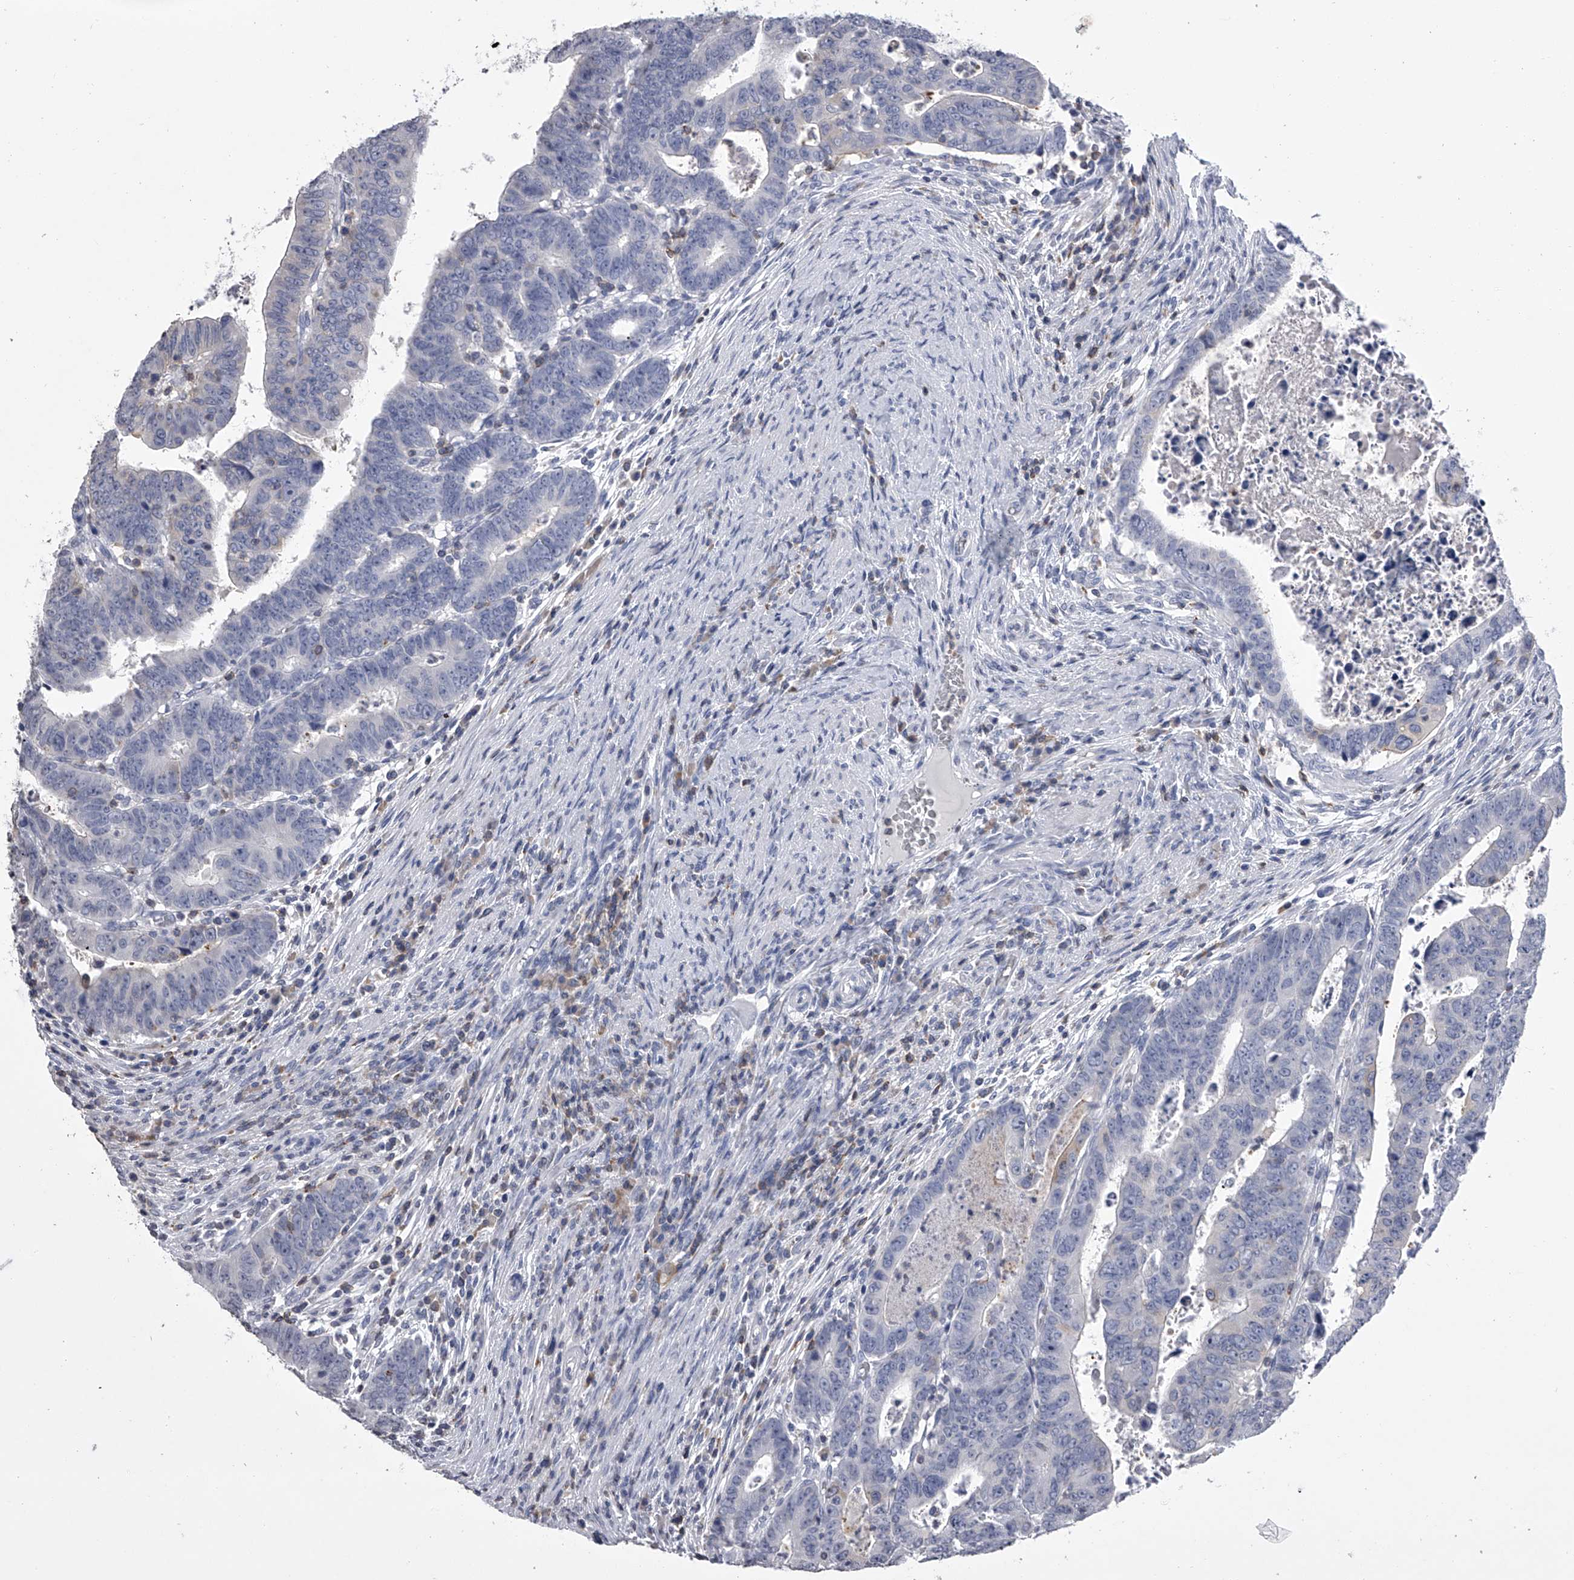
{"staining": {"intensity": "negative", "quantity": "none", "location": "none"}, "tissue": "colorectal cancer", "cell_type": "Tumor cells", "image_type": "cancer", "snomed": [{"axis": "morphology", "description": "Normal tissue, NOS"}, {"axis": "morphology", "description": "Adenocarcinoma, NOS"}, {"axis": "topography", "description": "Rectum"}], "caption": "Immunohistochemistry (IHC) of human colorectal cancer reveals no positivity in tumor cells.", "gene": "TASP1", "patient": {"sex": "female", "age": 65}}